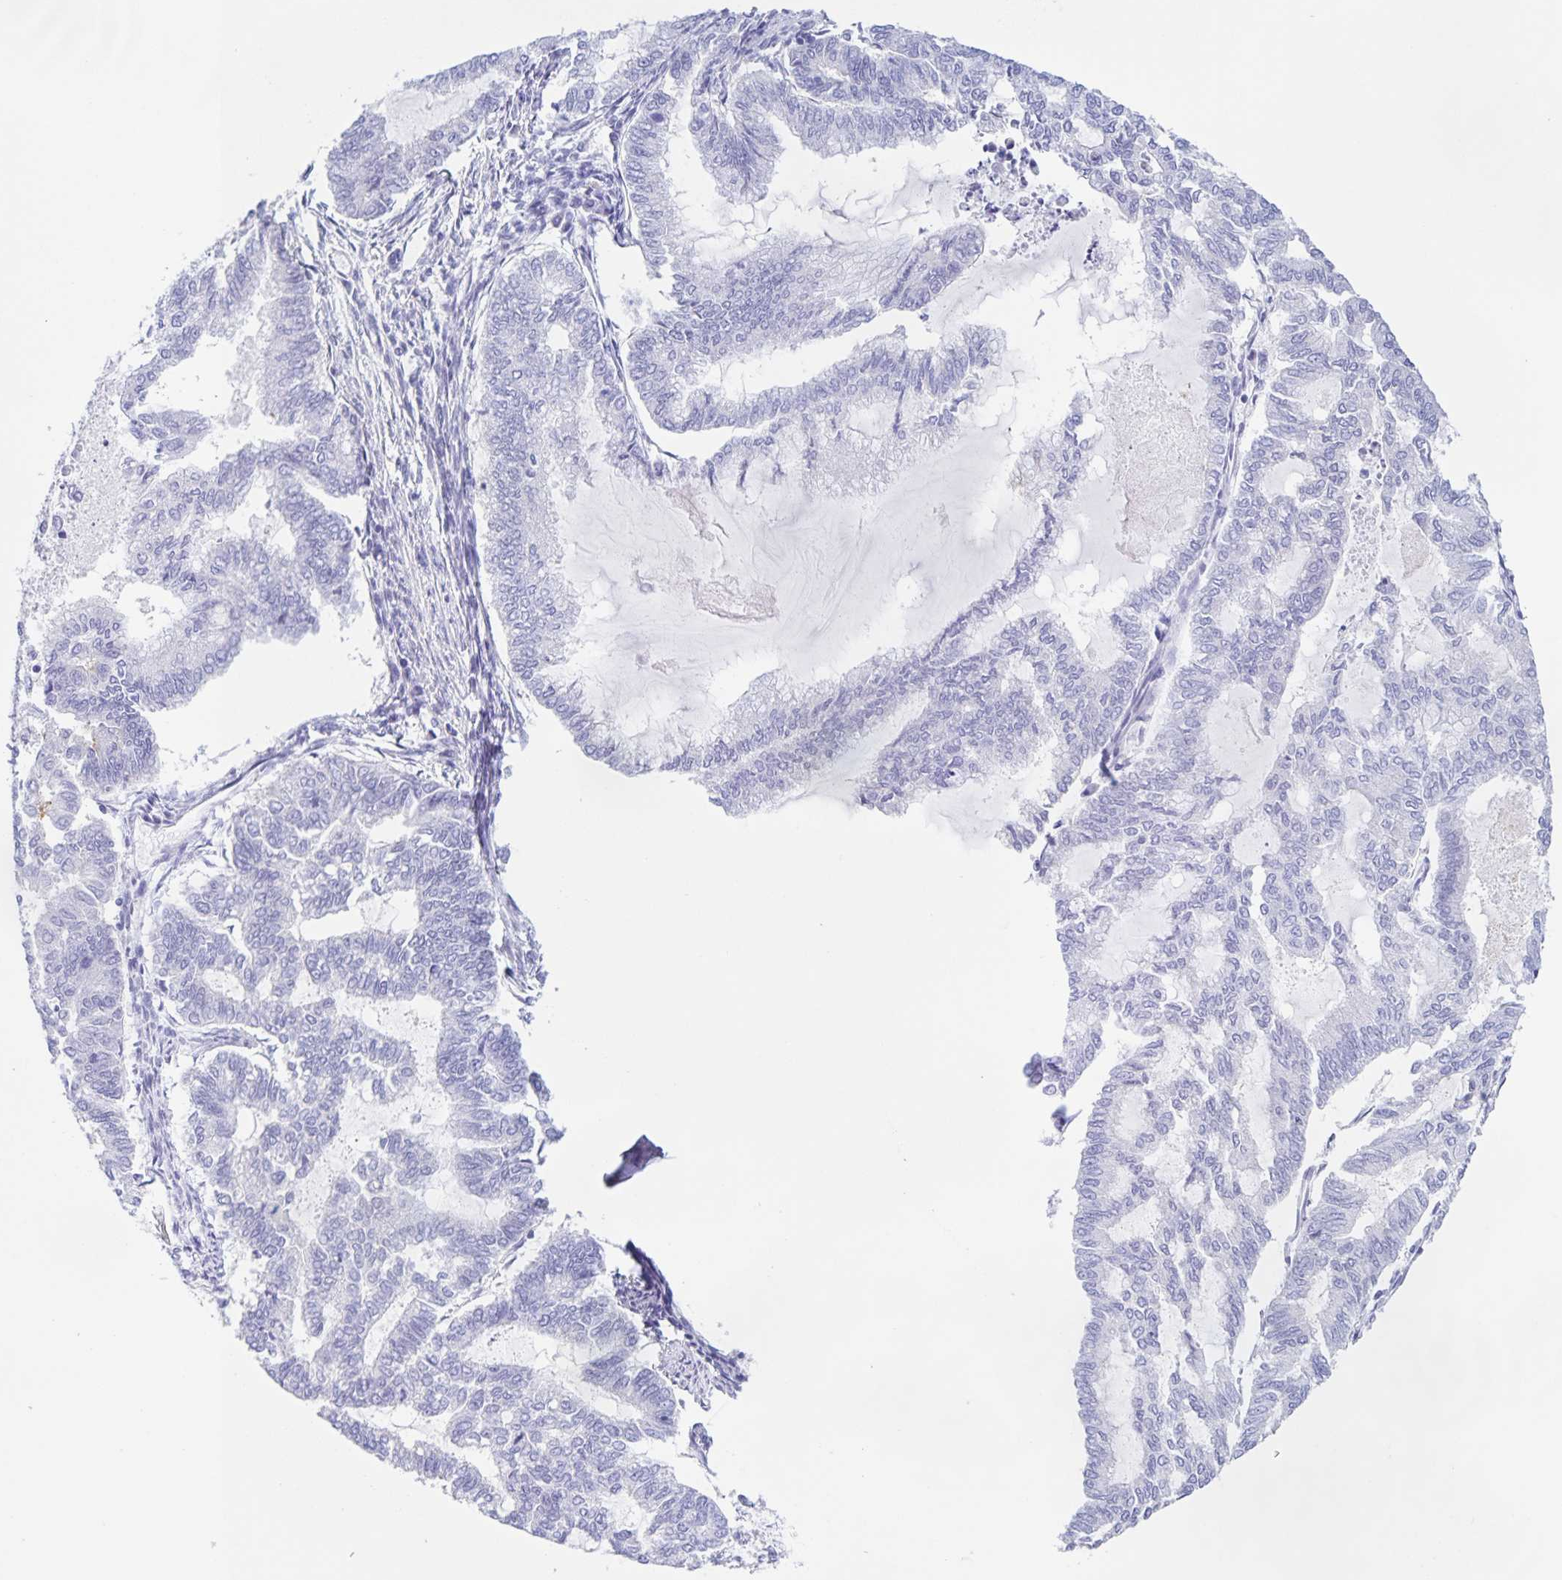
{"staining": {"intensity": "negative", "quantity": "none", "location": "none"}, "tissue": "endometrial cancer", "cell_type": "Tumor cells", "image_type": "cancer", "snomed": [{"axis": "morphology", "description": "Adenocarcinoma, NOS"}, {"axis": "topography", "description": "Endometrium"}], "caption": "High power microscopy photomicrograph of an immunohistochemistry (IHC) histopathology image of adenocarcinoma (endometrial), revealing no significant positivity in tumor cells.", "gene": "CATSPER4", "patient": {"sex": "female", "age": 79}}